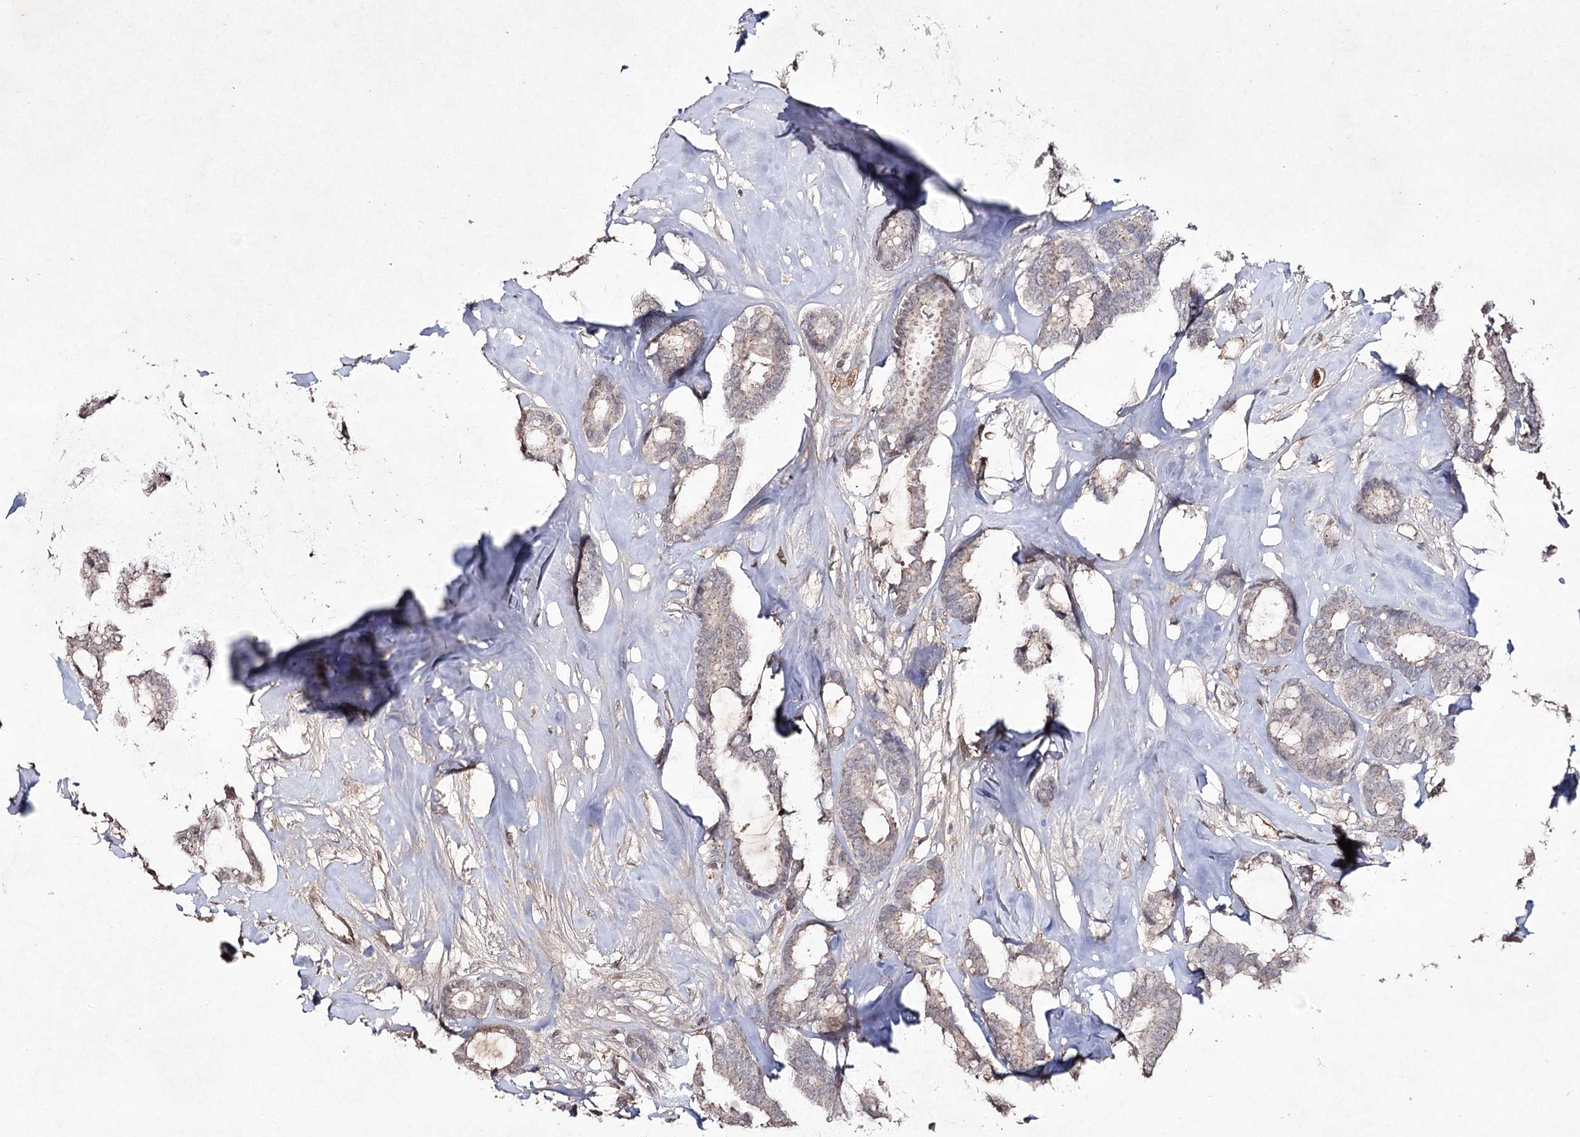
{"staining": {"intensity": "weak", "quantity": "<25%", "location": "cytoplasmic/membranous"}, "tissue": "breast cancer", "cell_type": "Tumor cells", "image_type": "cancer", "snomed": [{"axis": "morphology", "description": "Duct carcinoma"}, {"axis": "topography", "description": "Breast"}], "caption": "Tumor cells show no significant protein expression in breast cancer. The staining was performed using DAB to visualize the protein expression in brown, while the nuclei were stained in blue with hematoxylin (Magnification: 20x).", "gene": "SYNGR3", "patient": {"sex": "female", "age": 87}}